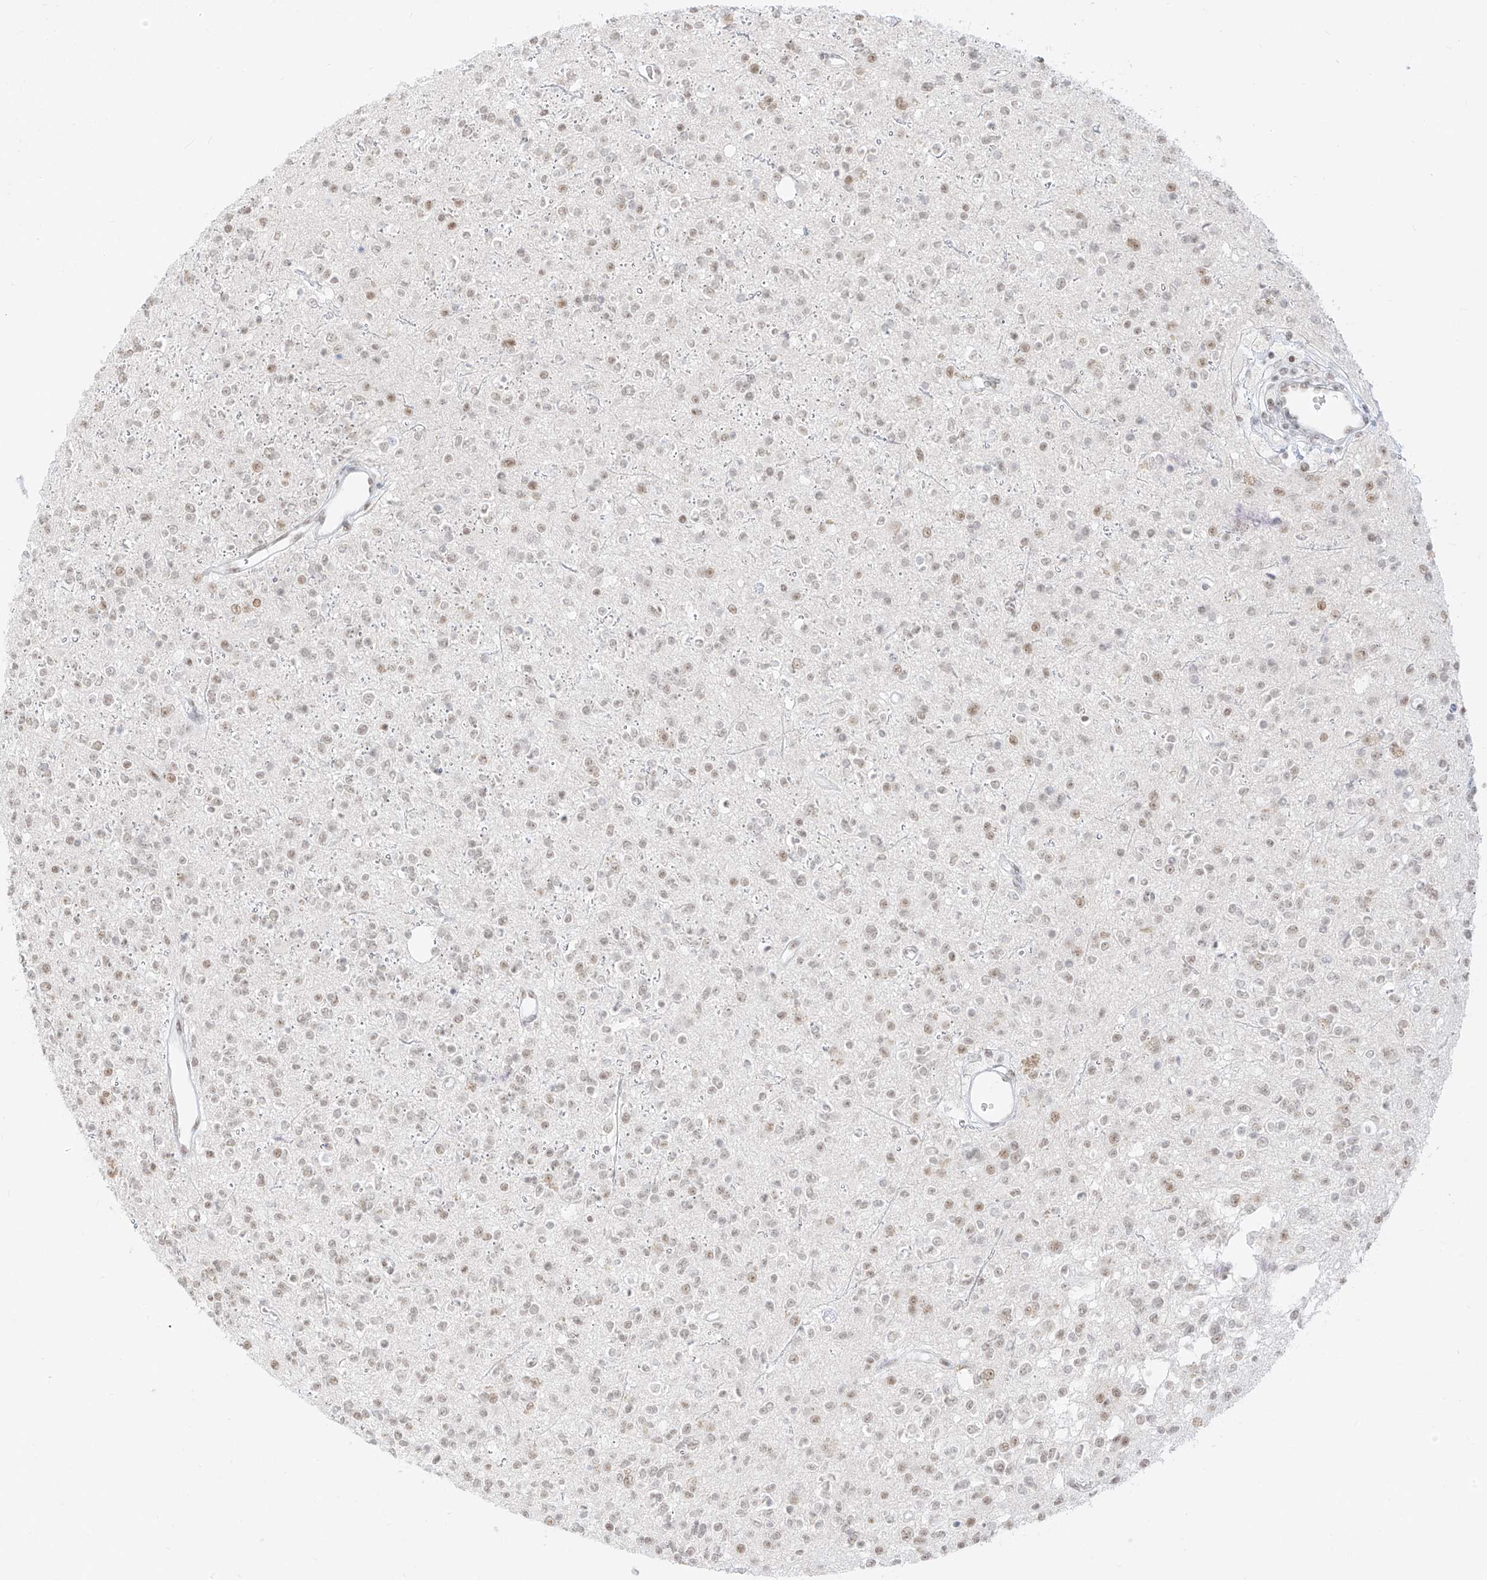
{"staining": {"intensity": "weak", "quantity": "25%-75%", "location": "nuclear"}, "tissue": "glioma", "cell_type": "Tumor cells", "image_type": "cancer", "snomed": [{"axis": "morphology", "description": "Glioma, malignant, High grade"}, {"axis": "topography", "description": "Brain"}], "caption": "Protein expression analysis of malignant high-grade glioma exhibits weak nuclear expression in about 25%-75% of tumor cells. (Brightfield microscopy of DAB IHC at high magnification).", "gene": "SUPT5H", "patient": {"sex": "male", "age": 34}}